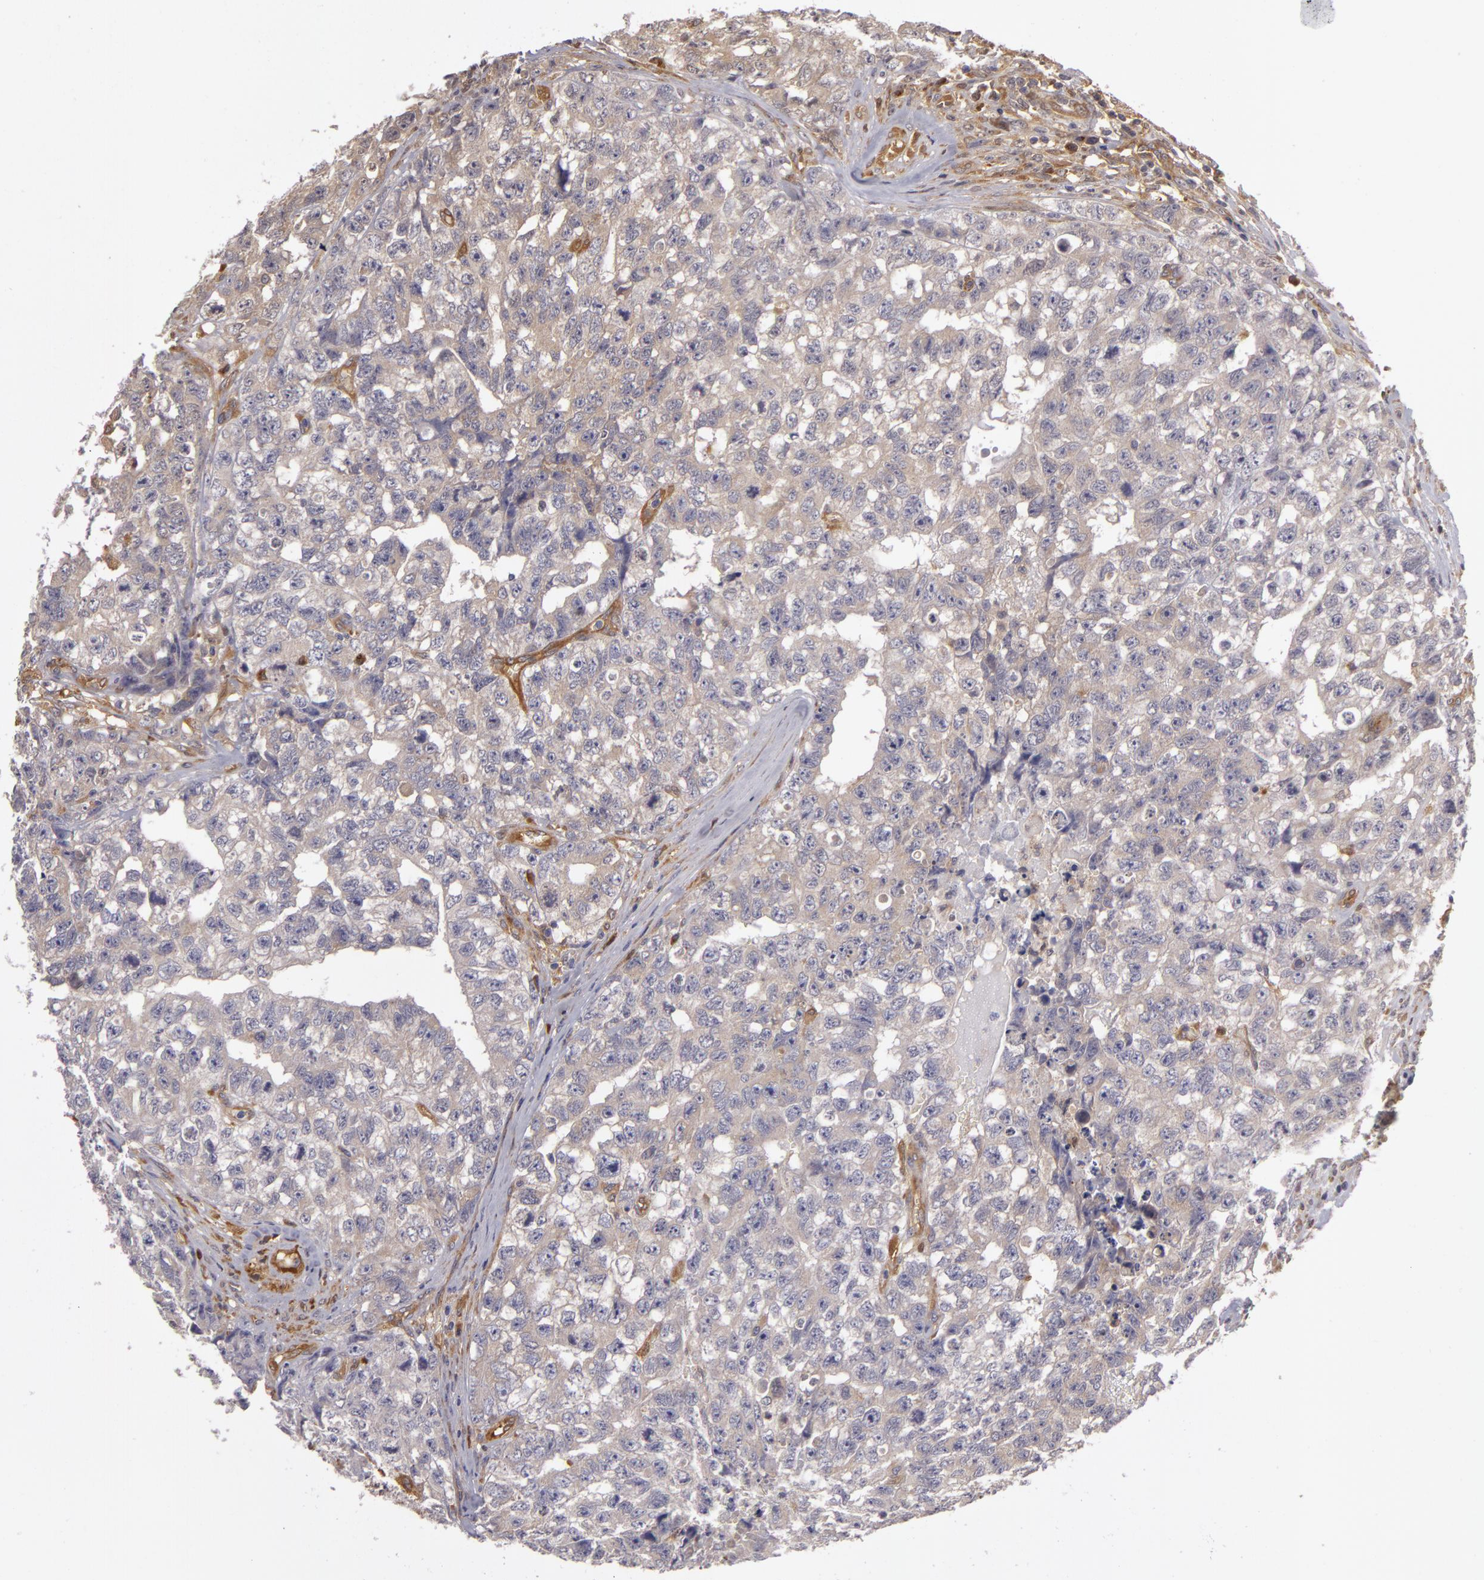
{"staining": {"intensity": "negative", "quantity": "none", "location": "none"}, "tissue": "testis cancer", "cell_type": "Tumor cells", "image_type": "cancer", "snomed": [{"axis": "morphology", "description": "Carcinoma, Embryonal, NOS"}, {"axis": "topography", "description": "Testis"}], "caption": "This is an IHC histopathology image of testis embryonal carcinoma. There is no expression in tumor cells.", "gene": "ZNF229", "patient": {"sex": "male", "age": 31}}